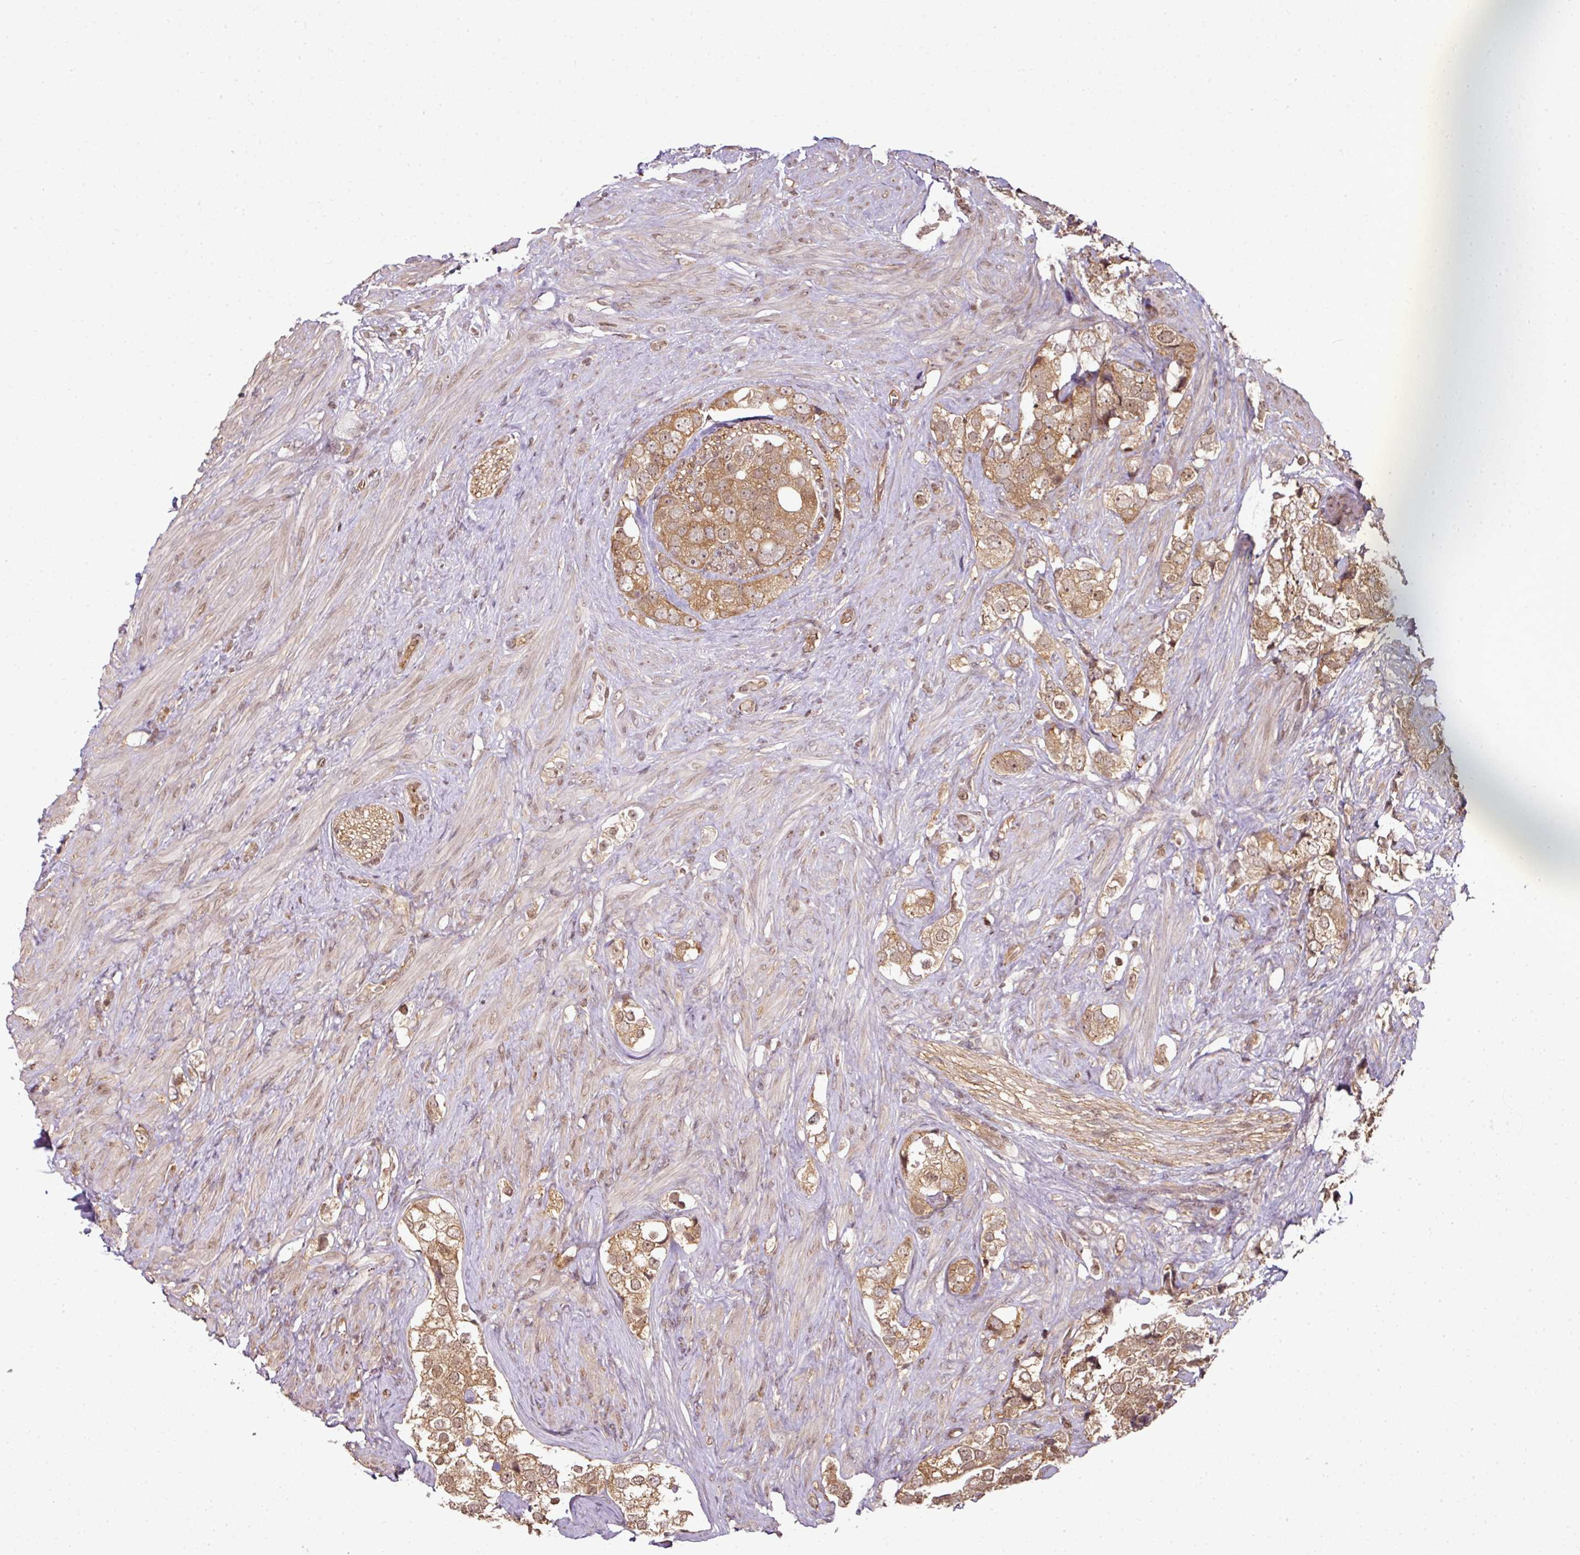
{"staining": {"intensity": "moderate", "quantity": ">75%", "location": "cytoplasmic/membranous"}, "tissue": "prostate cancer", "cell_type": "Tumor cells", "image_type": "cancer", "snomed": [{"axis": "morphology", "description": "Adenocarcinoma, High grade"}, {"axis": "topography", "description": "Prostate"}], "caption": "Human high-grade adenocarcinoma (prostate) stained with a protein marker reveals moderate staining in tumor cells.", "gene": "ANKRD18A", "patient": {"sex": "male", "age": 49}}